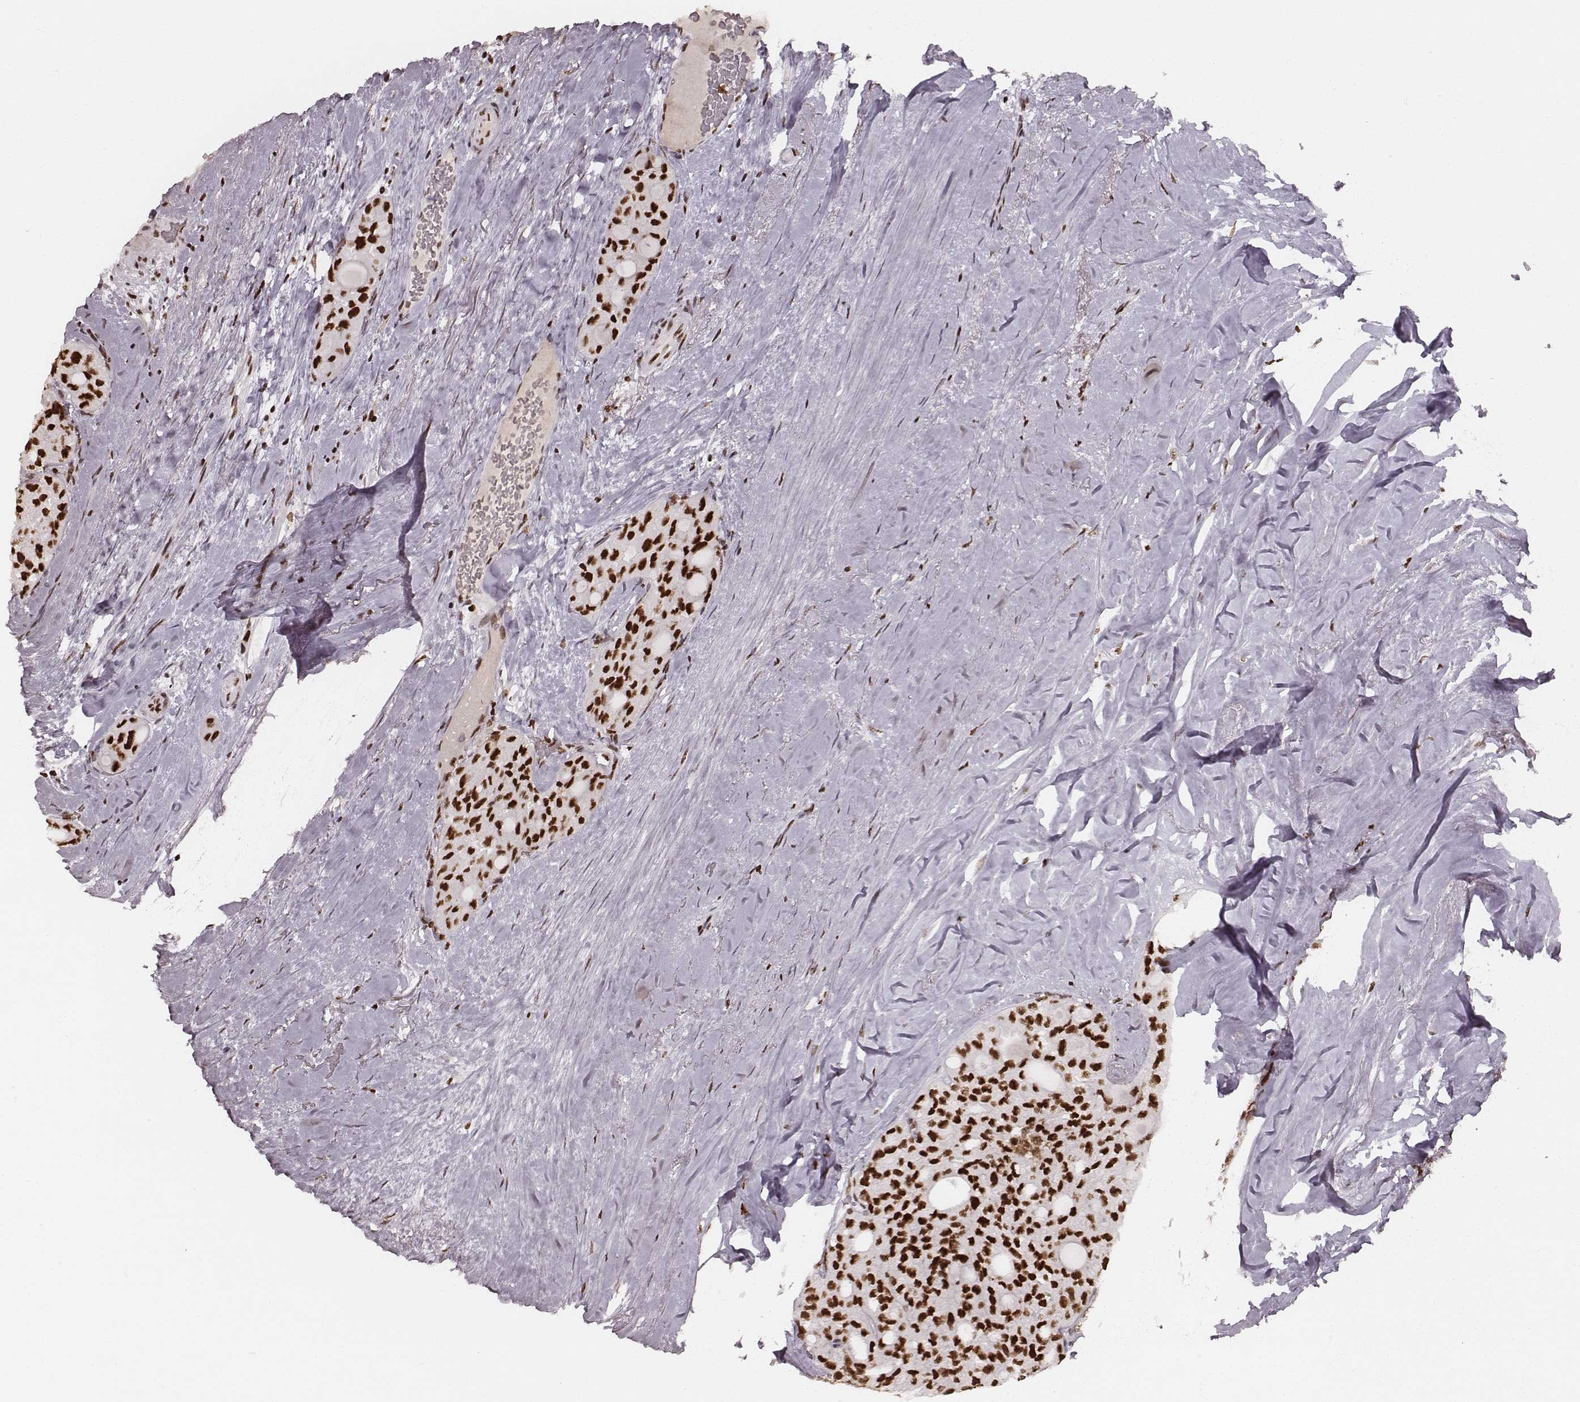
{"staining": {"intensity": "strong", "quantity": ">75%", "location": "nuclear"}, "tissue": "thyroid cancer", "cell_type": "Tumor cells", "image_type": "cancer", "snomed": [{"axis": "morphology", "description": "Follicular adenoma carcinoma, NOS"}, {"axis": "topography", "description": "Thyroid gland"}], "caption": "Brown immunohistochemical staining in thyroid cancer exhibits strong nuclear staining in about >75% of tumor cells.", "gene": "PARP1", "patient": {"sex": "male", "age": 75}}